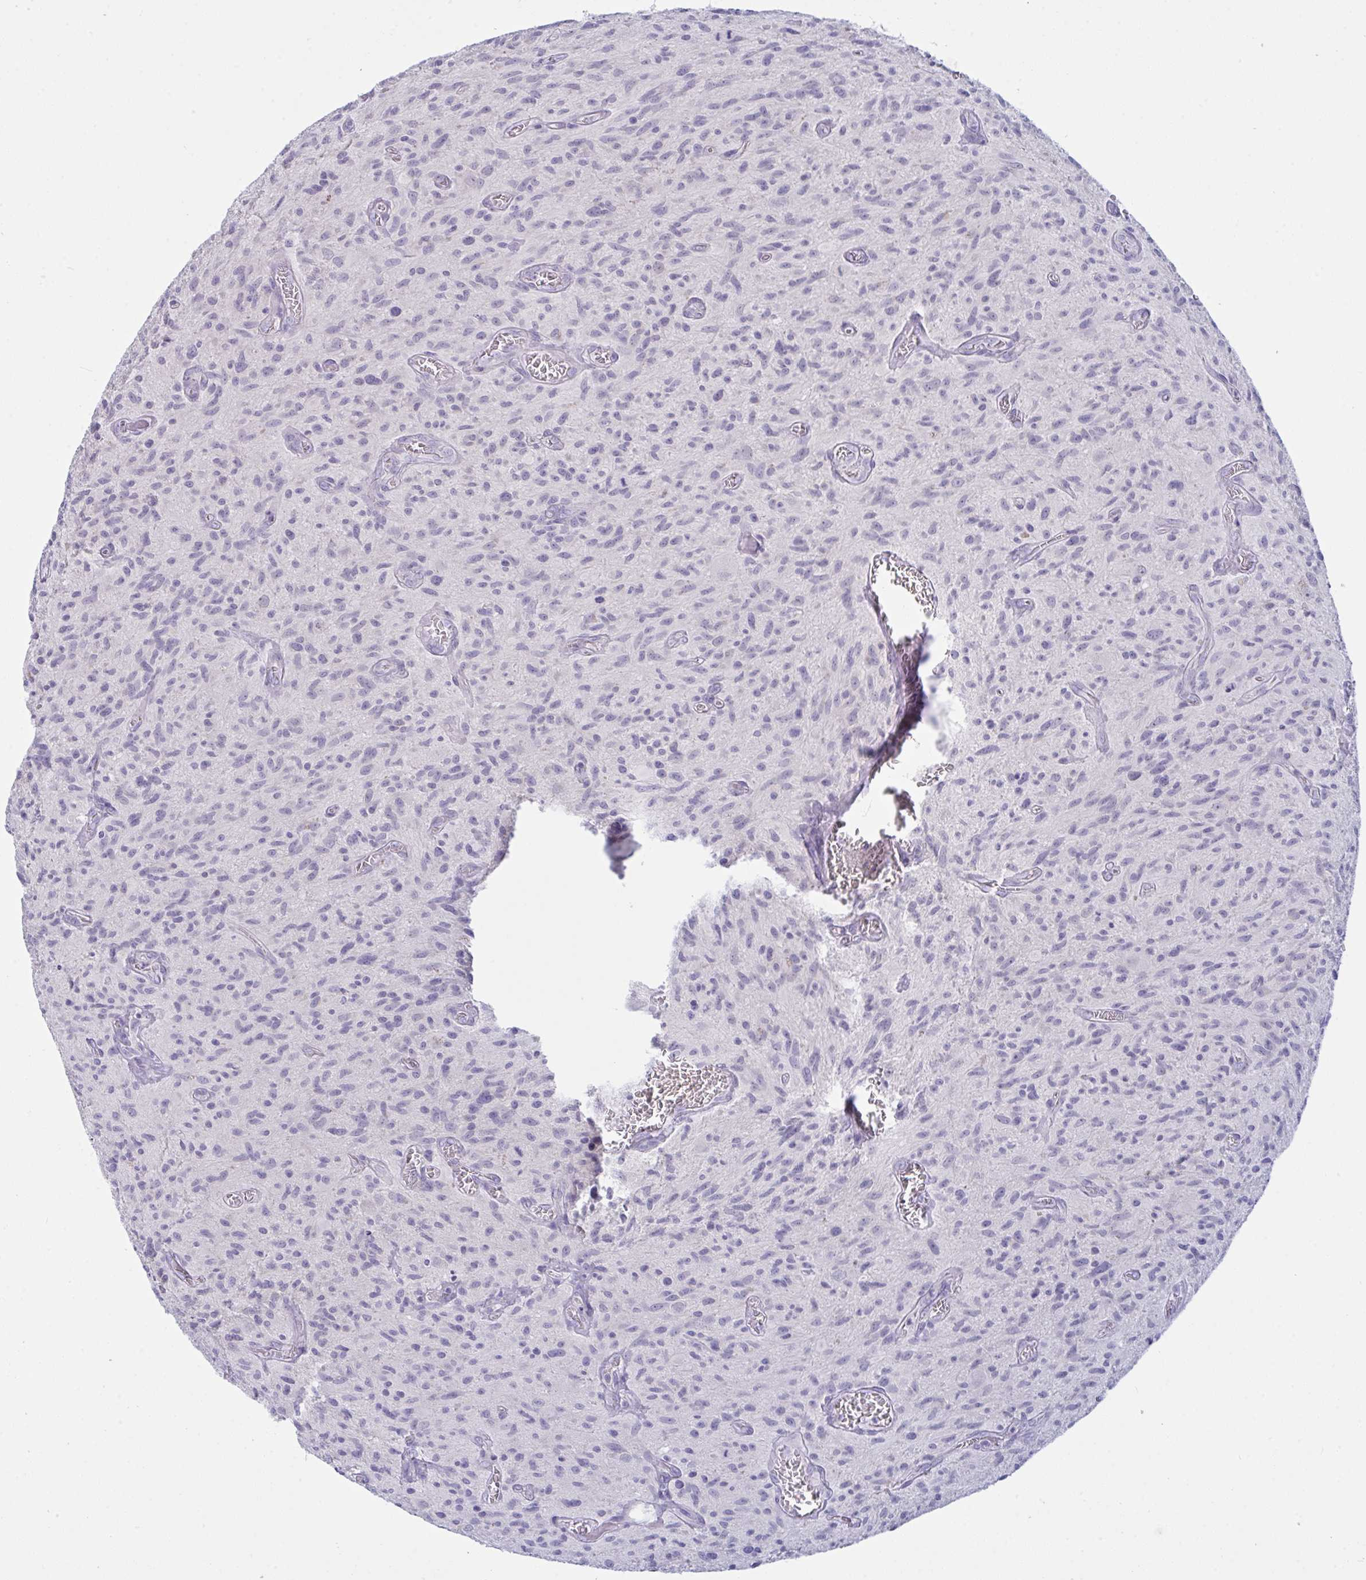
{"staining": {"intensity": "negative", "quantity": "none", "location": "none"}, "tissue": "glioma", "cell_type": "Tumor cells", "image_type": "cancer", "snomed": [{"axis": "morphology", "description": "Glioma, malignant, High grade"}, {"axis": "topography", "description": "Brain"}], "caption": "DAB immunohistochemical staining of malignant glioma (high-grade) exhibits no significant expression in tumor cells.", "gene": "TENT5D", "patient": {"sex": "male", "age": 75}}